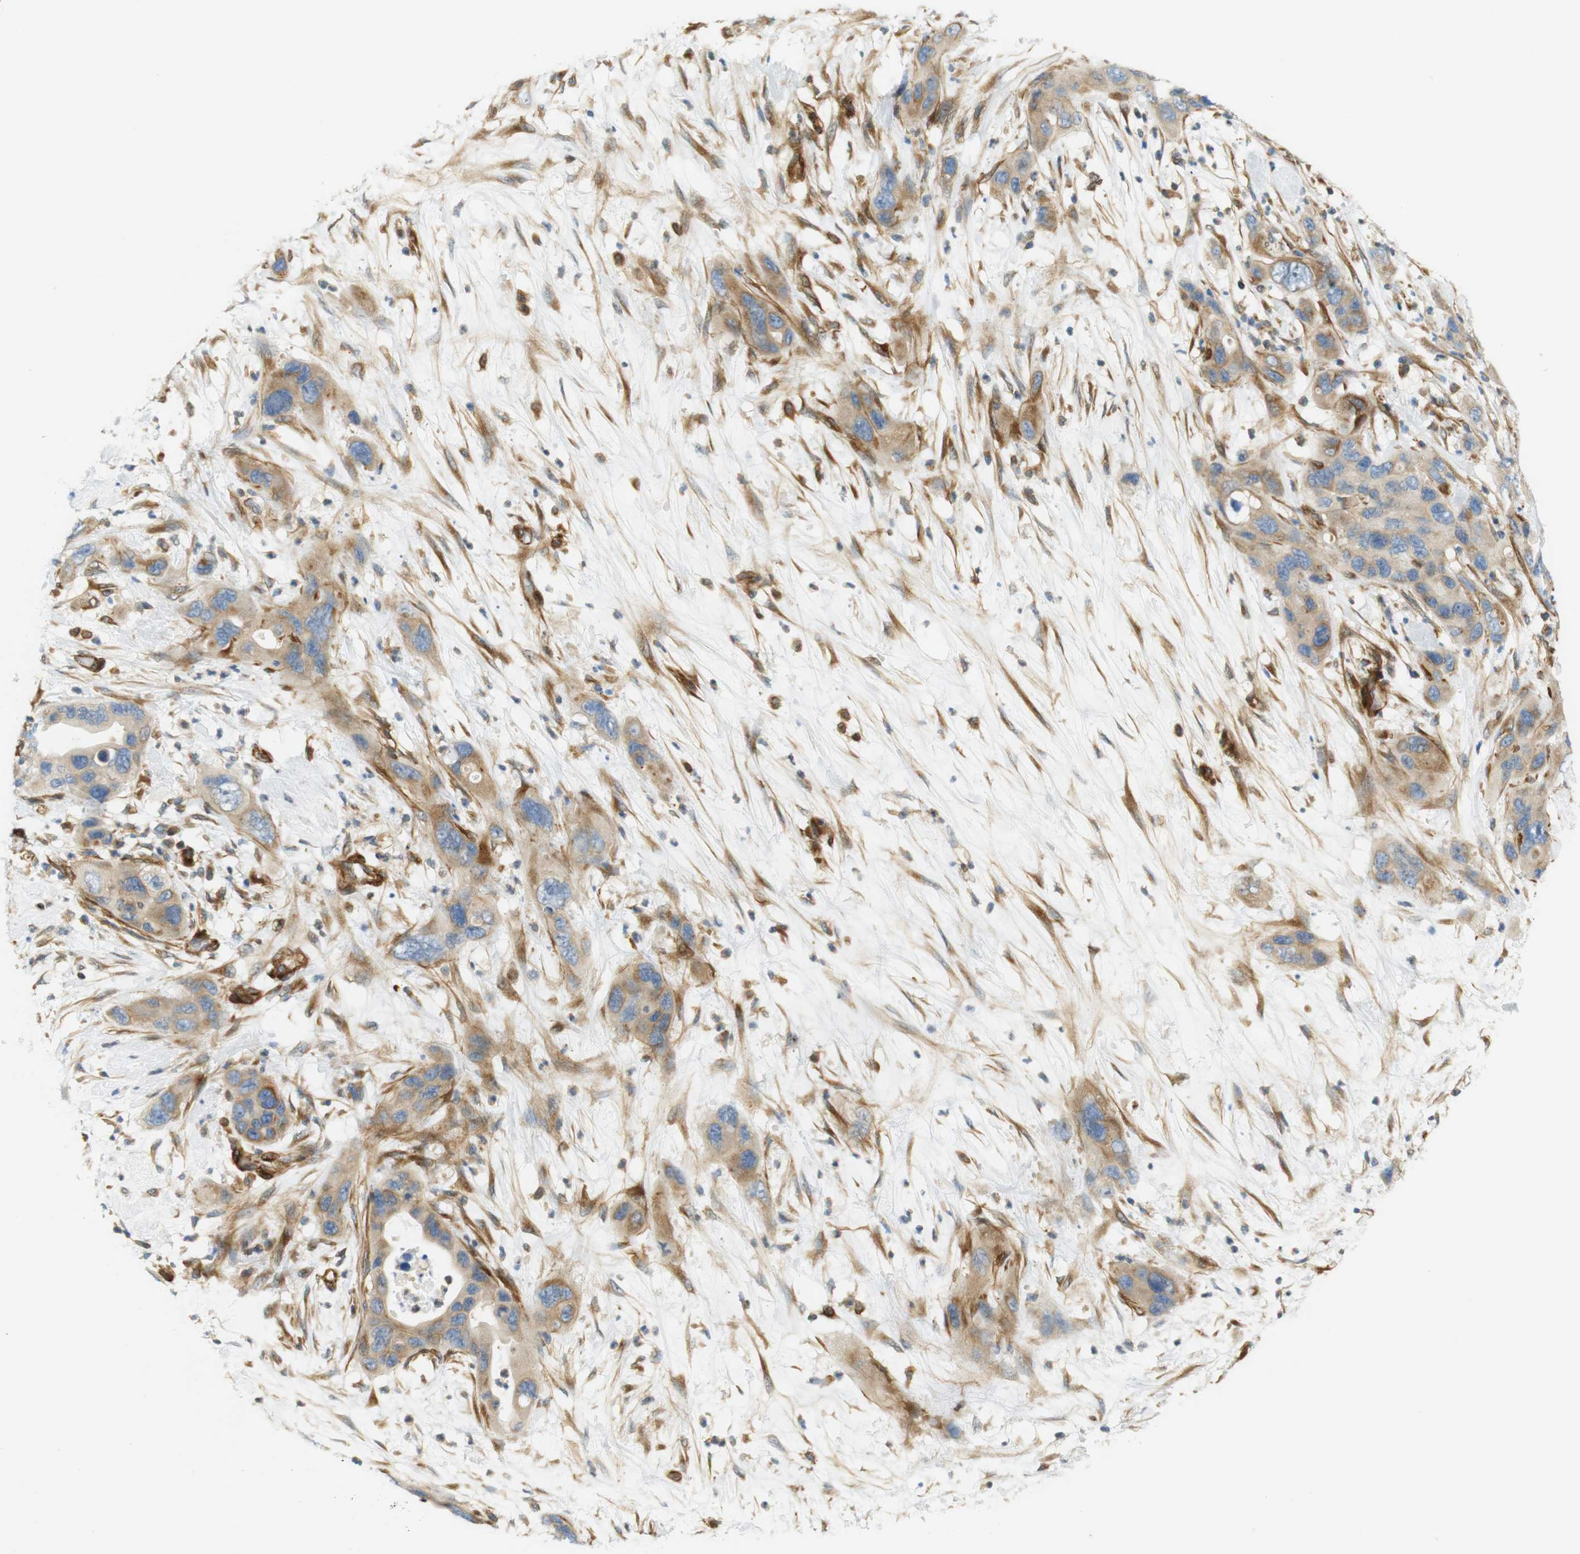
{"staining": {"intensity": "weak", "quantity": ">75%", "location": "cytoplasmic/membranous"}, "tissue": "pancreatic cancer", "cell_type": "Tumor cells", "image_type": "cancer", "snomed": [{"axis": "morphology", "description": "Adenocarcinoma, NOS"}, {"axis": "topography", "description": "Pancreas"}], "caption": "High-power microscopy captured an immunohistochemistry (IHC) image of pancreatic adenocarcinoma, revealing weak cytoplasmic/membranous positivity in approximately >75% of tumor cells.", "gene": "CYTH3", "patient": {"sex": "female", "age": 71}}